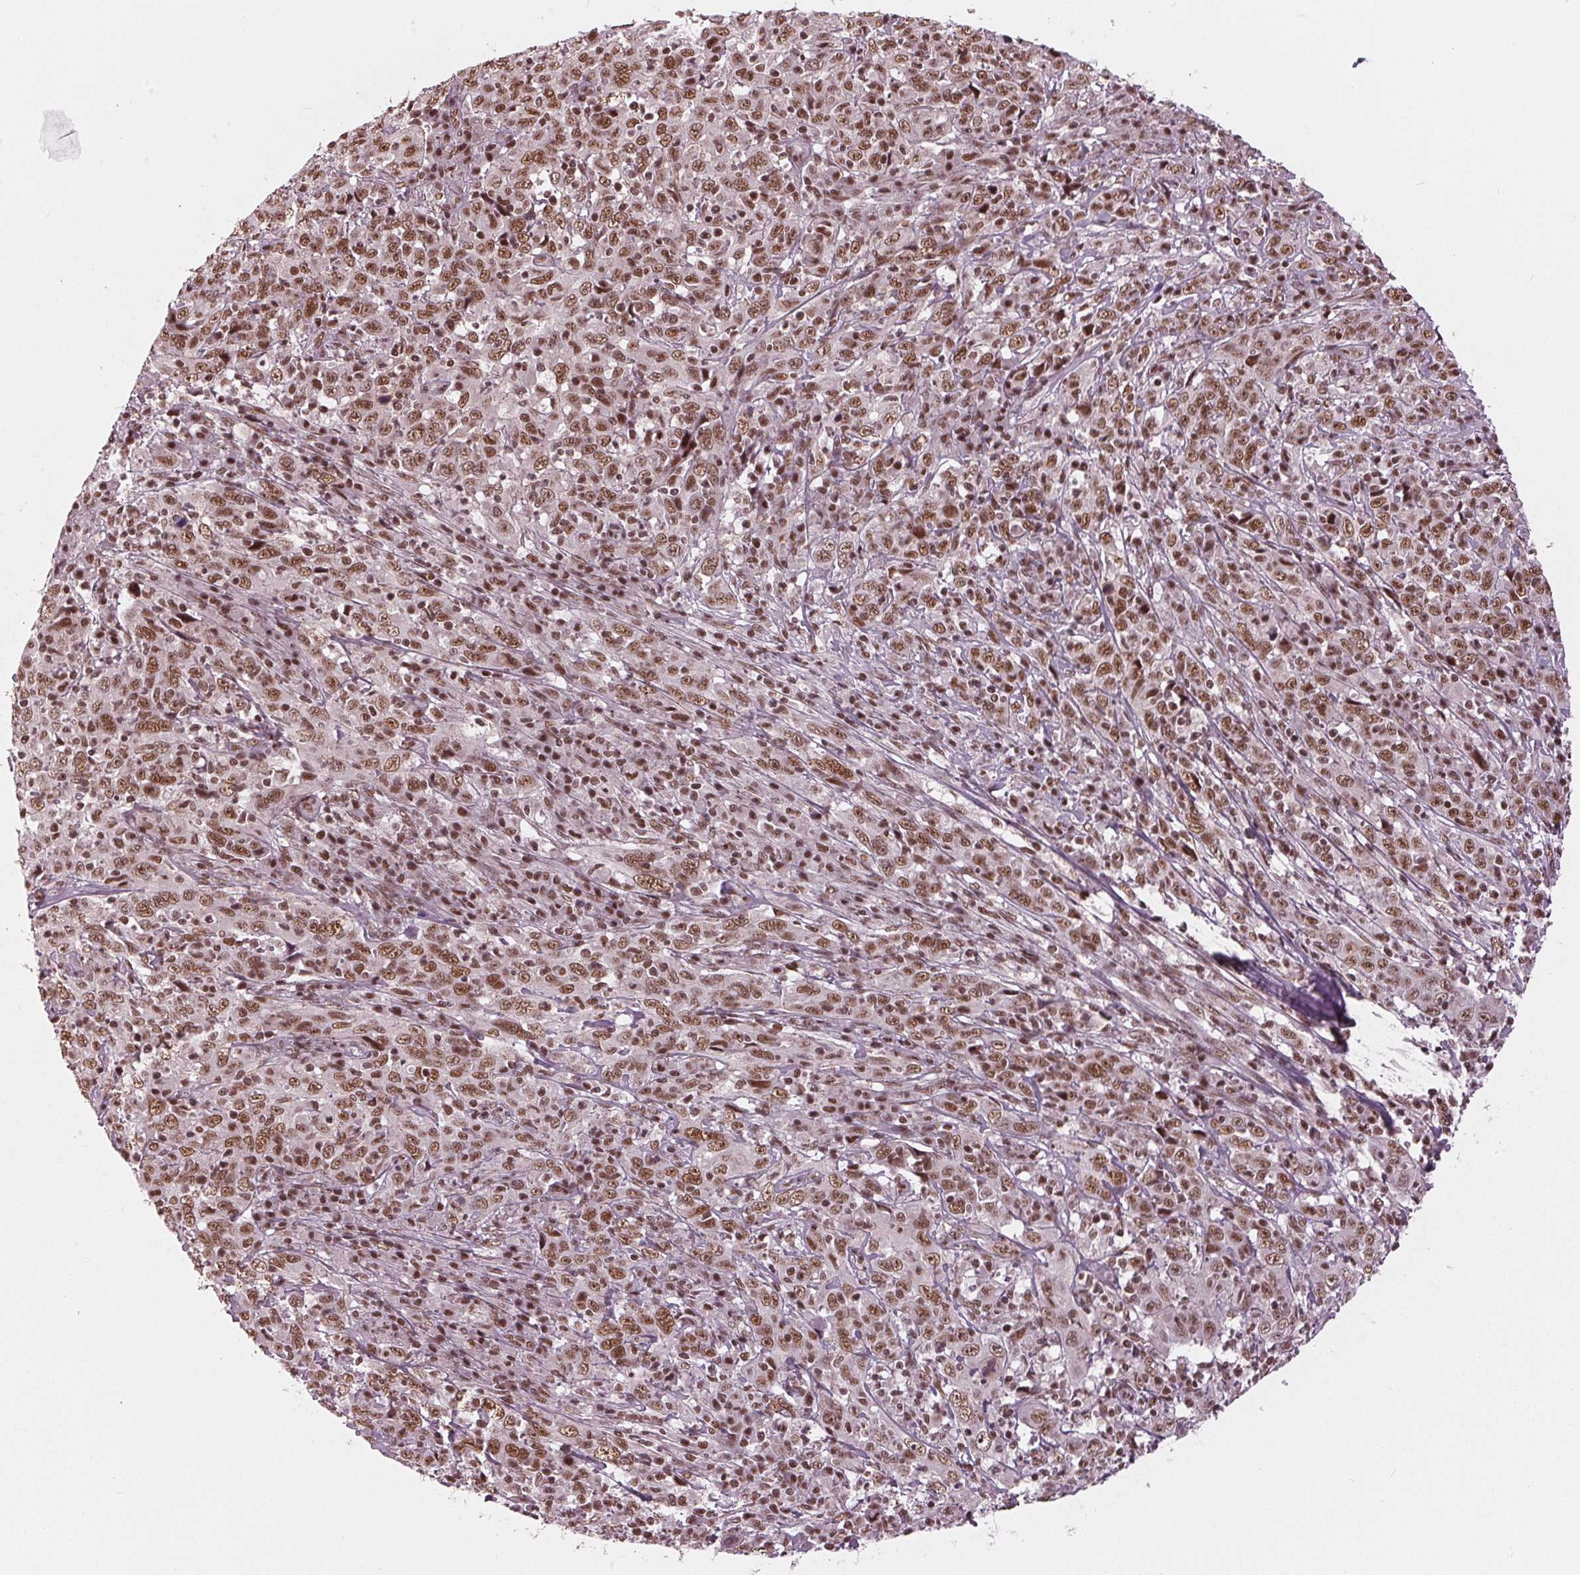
{"staining": {"intensity": "moderate", "quantity": ">75%", "location": "nuclear"}, "tissue": "cervical cancer", "cell_type": "Tumor cells", "image_type": "cancer", "snomed": [{"axis": "morphology", "description": "Squamous cell carcinoma, NOS"}, {"axis": "topography", "description": "Cervix"}], "caption": "This histopathology image reveals IHC staining of squamous cell carcinoma (cervical), with medium moderate nuclear positivity in about >75% of tumor cells.", "gene": "LSM2", "patient": {"sex": "female", "age": 46}}